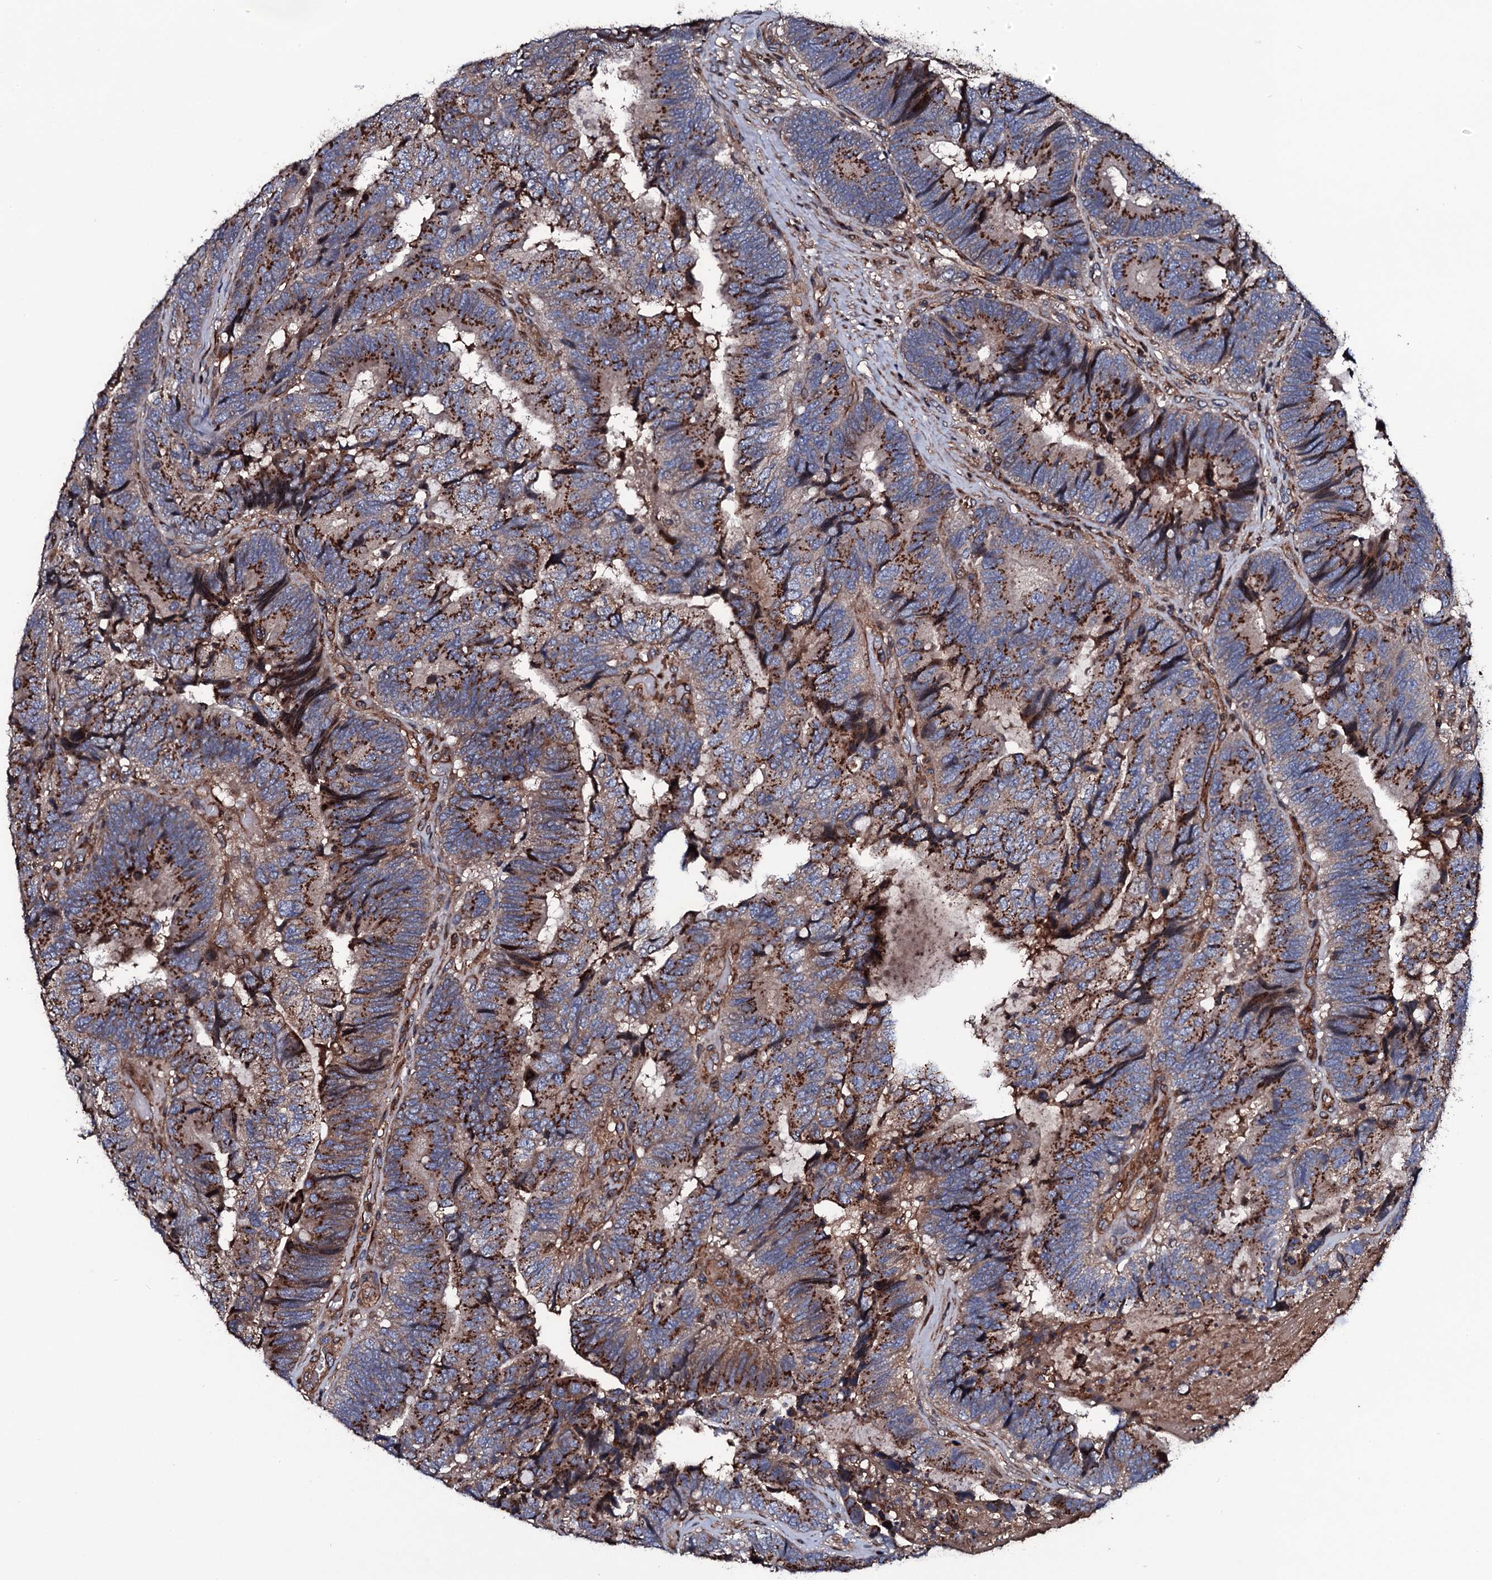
{"staining": {"intensity": "moderate", "quantity": ">75%", "location": "cytoplasmic/membranous"}, "tissue": "colorectal cancer", "cell_type": "Tumor cells", "image_type": "cancer", "snomed": [{"axis": "morphology", "description": "Adenocarcinoma, NOS"}, {"axis": "topography", "description": "Colon"}], "caption": "Protein positivity by immunohistochemistry displays moderate cytoplasmic/membranous expression in approximately >75% of tumor cells in colorectal adenocarcinoma.", "gene": "PLET1", "patient": {"sex": "female", "age": 67}}